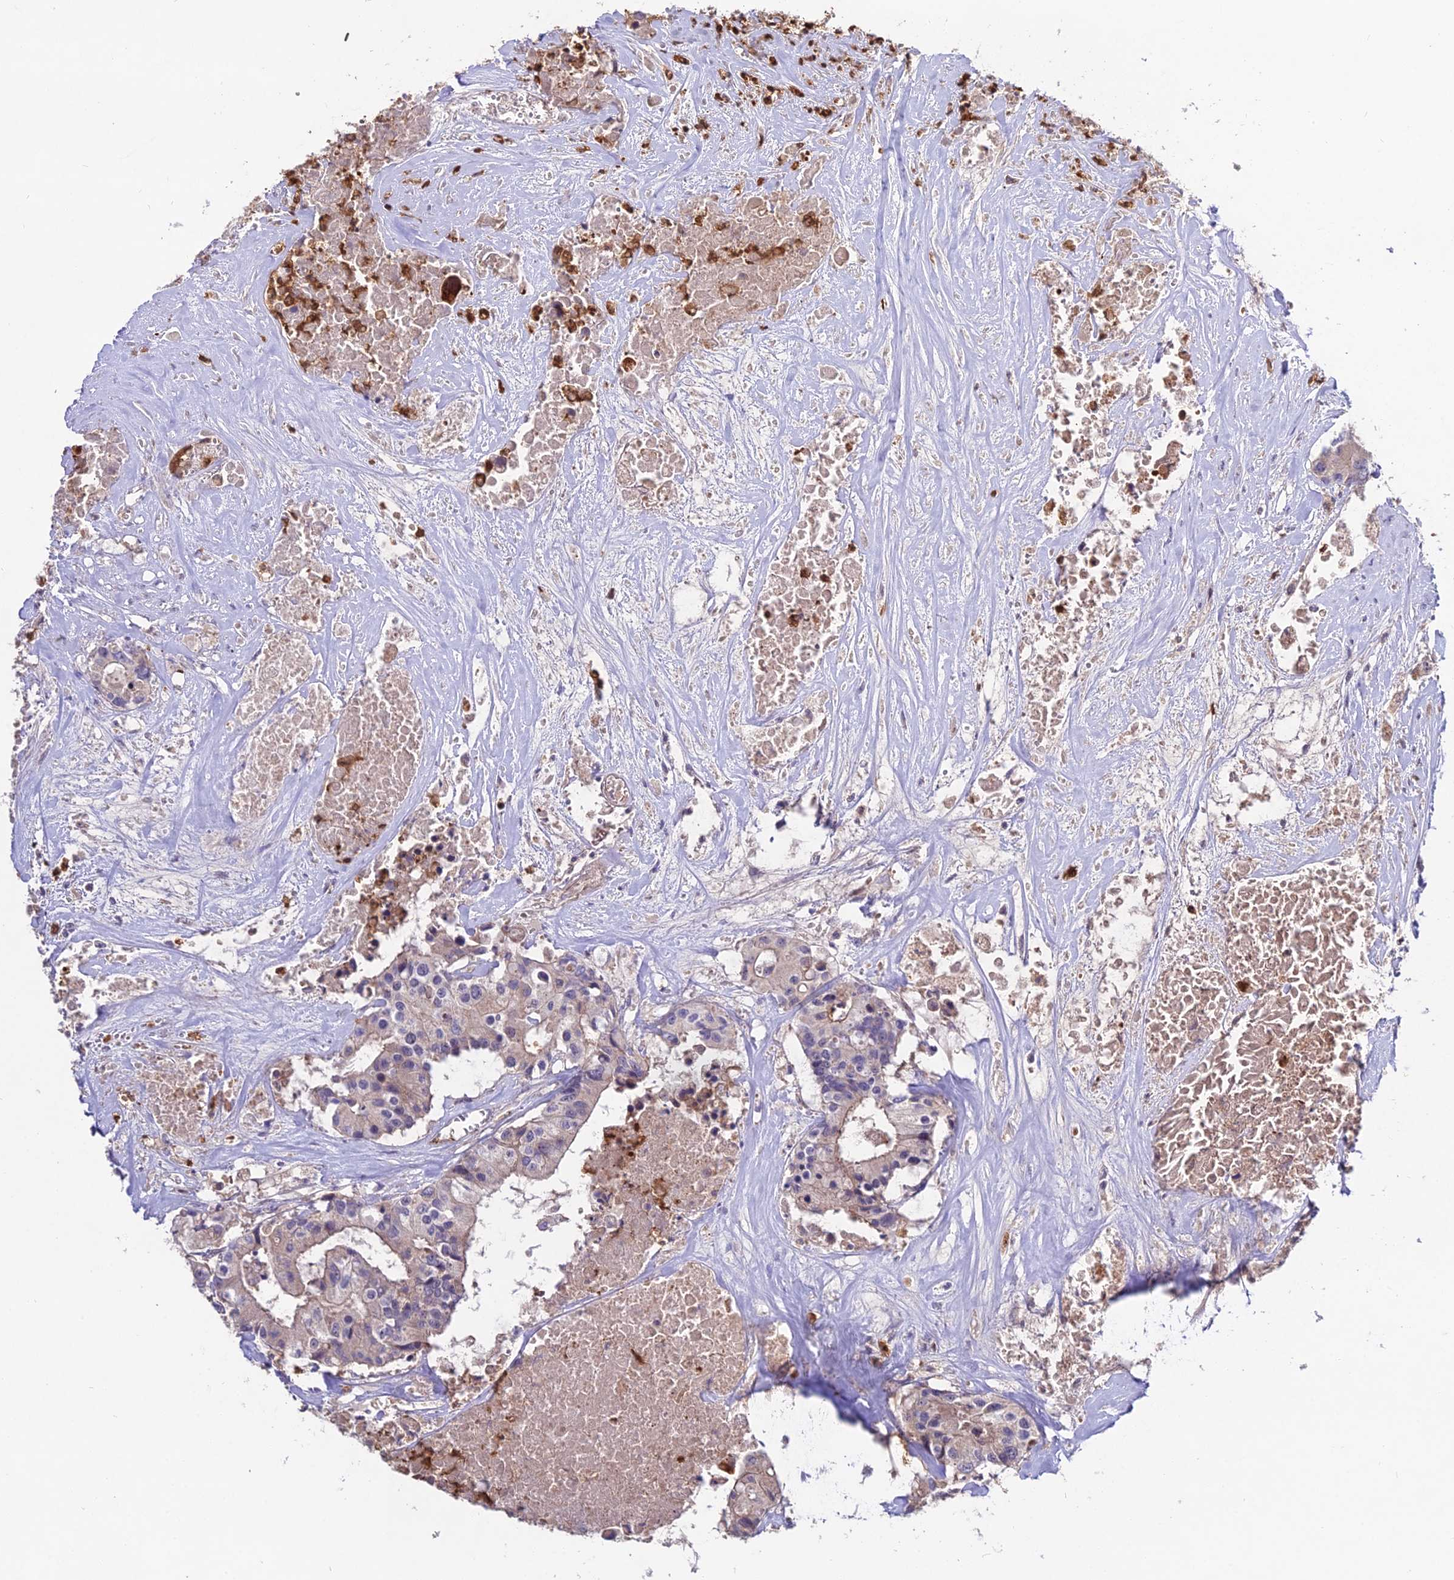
{"staining": {"intensity": "weak", "quantity": "<25%", "location": "cytoplasmic/membranous"}, "tissue": "colorectal cancer", "cell_type": "Tumor cells", "image_type": "cancer", "snomed": [{"axis": "morphology", "description": "Adenocarcinoma, NOS"}, {"axis": "topography", "description": "Colon"}], "caption": "DAB immunohistochemical staining of human colorectal cancer (adenocarcinoma) exhibits no significant positivity in tumor cells.", "gene": "EID2", "patient": {"sex": "male", "age": 77}}